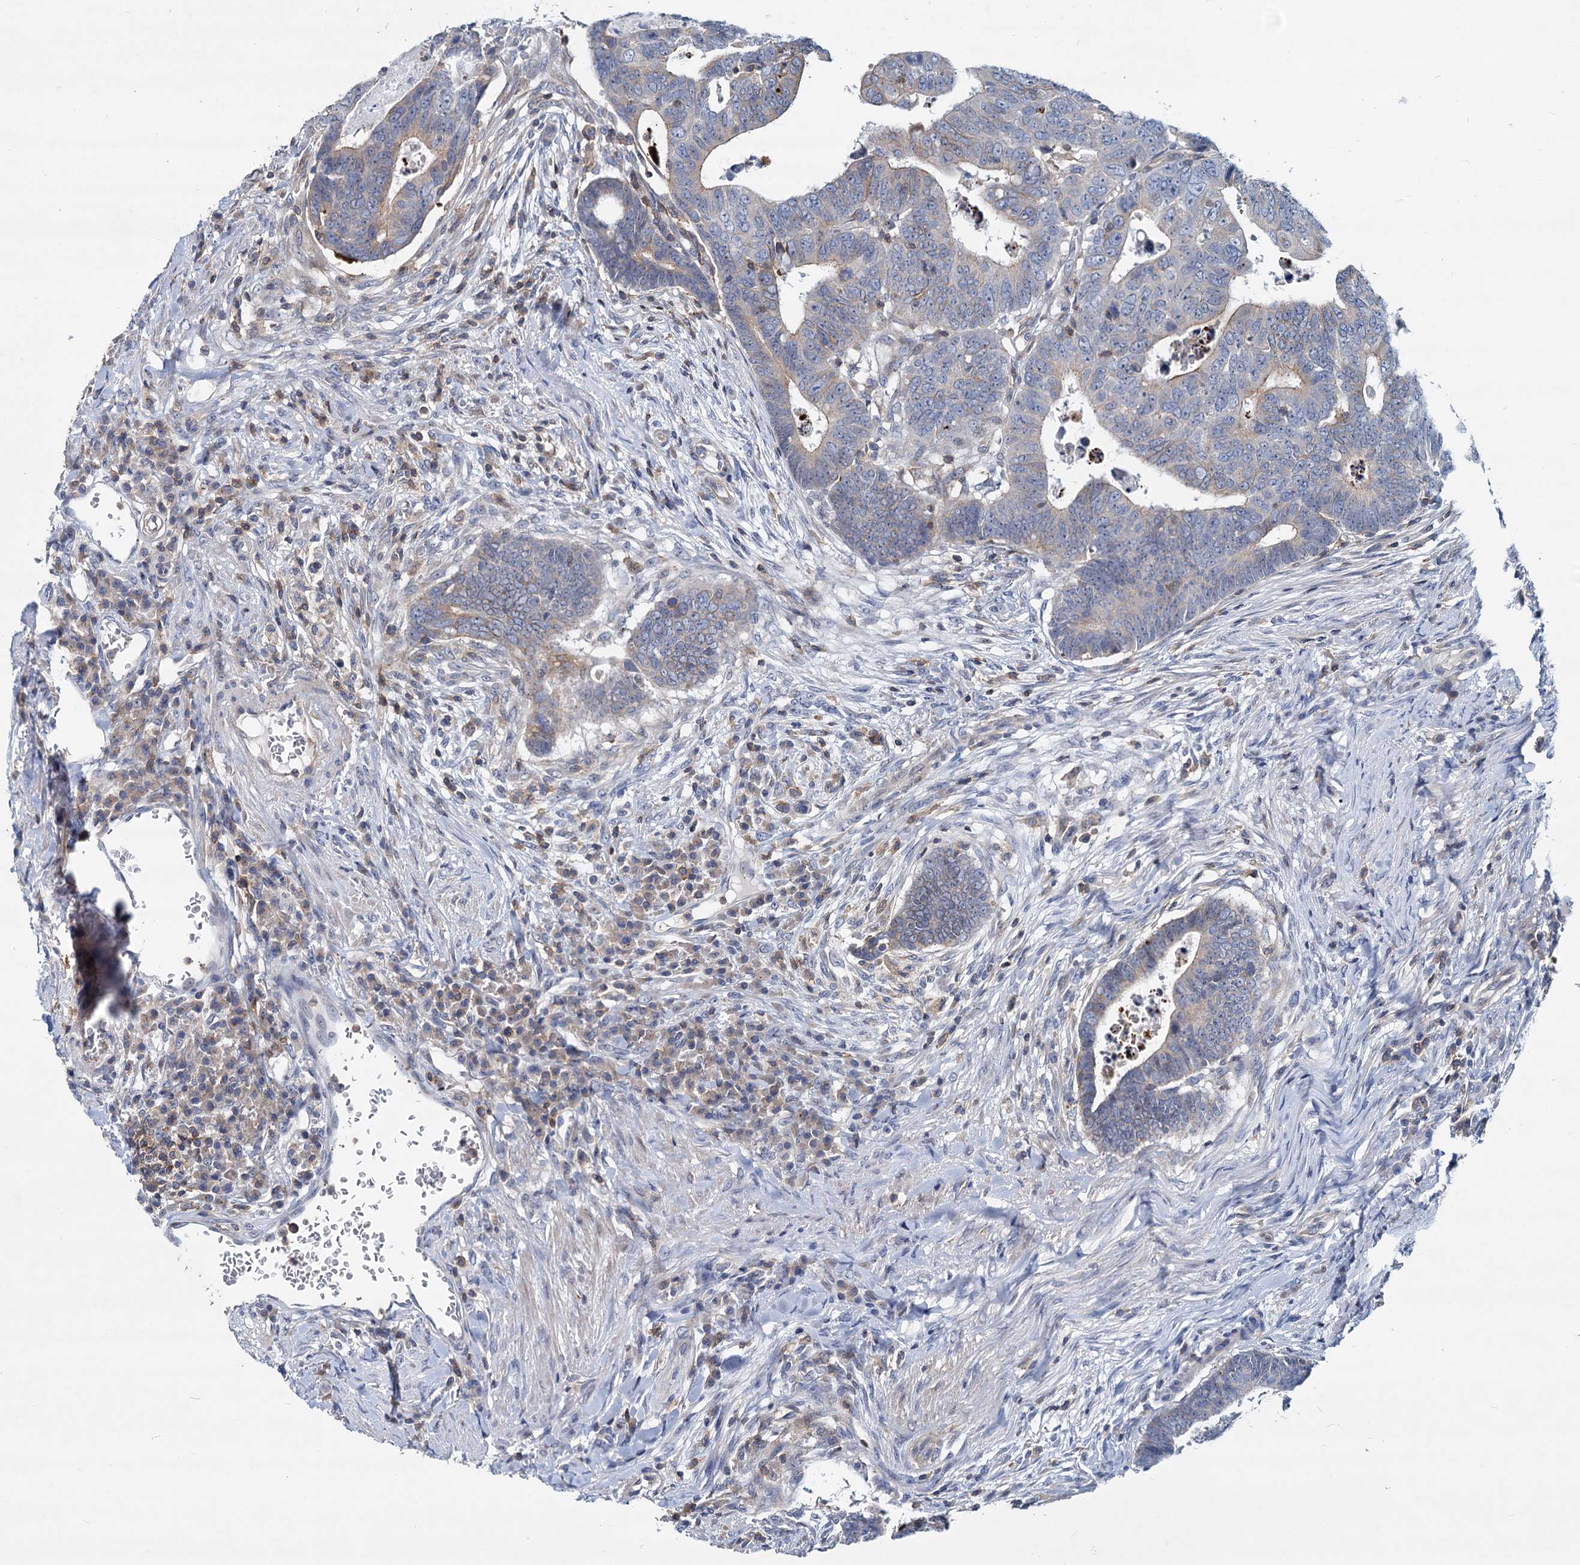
{"staining": {"intensity": "strong", "quantity": "<25%", "location": "cytoplasmic/membranous"}, "tissue": "colorectal cancer", "cell_type": "Tumor cells", "image_type": "cancer", "snomed": [{"axis": "morphology", "description": "Normal tissue, NOS"}, {"axis": "morphology", "description": "Adenocarcinoma, NOS"}, {"axis": "topography", "description": "Rectum"}], "caption": "Protein staining of colorectal cancer tissue displays strong cytoplasmic/membranous positivity in approximately <25% of tumor cells.", "gene": "LRCH4", "patient": {"sex": "female", "age": 65}}